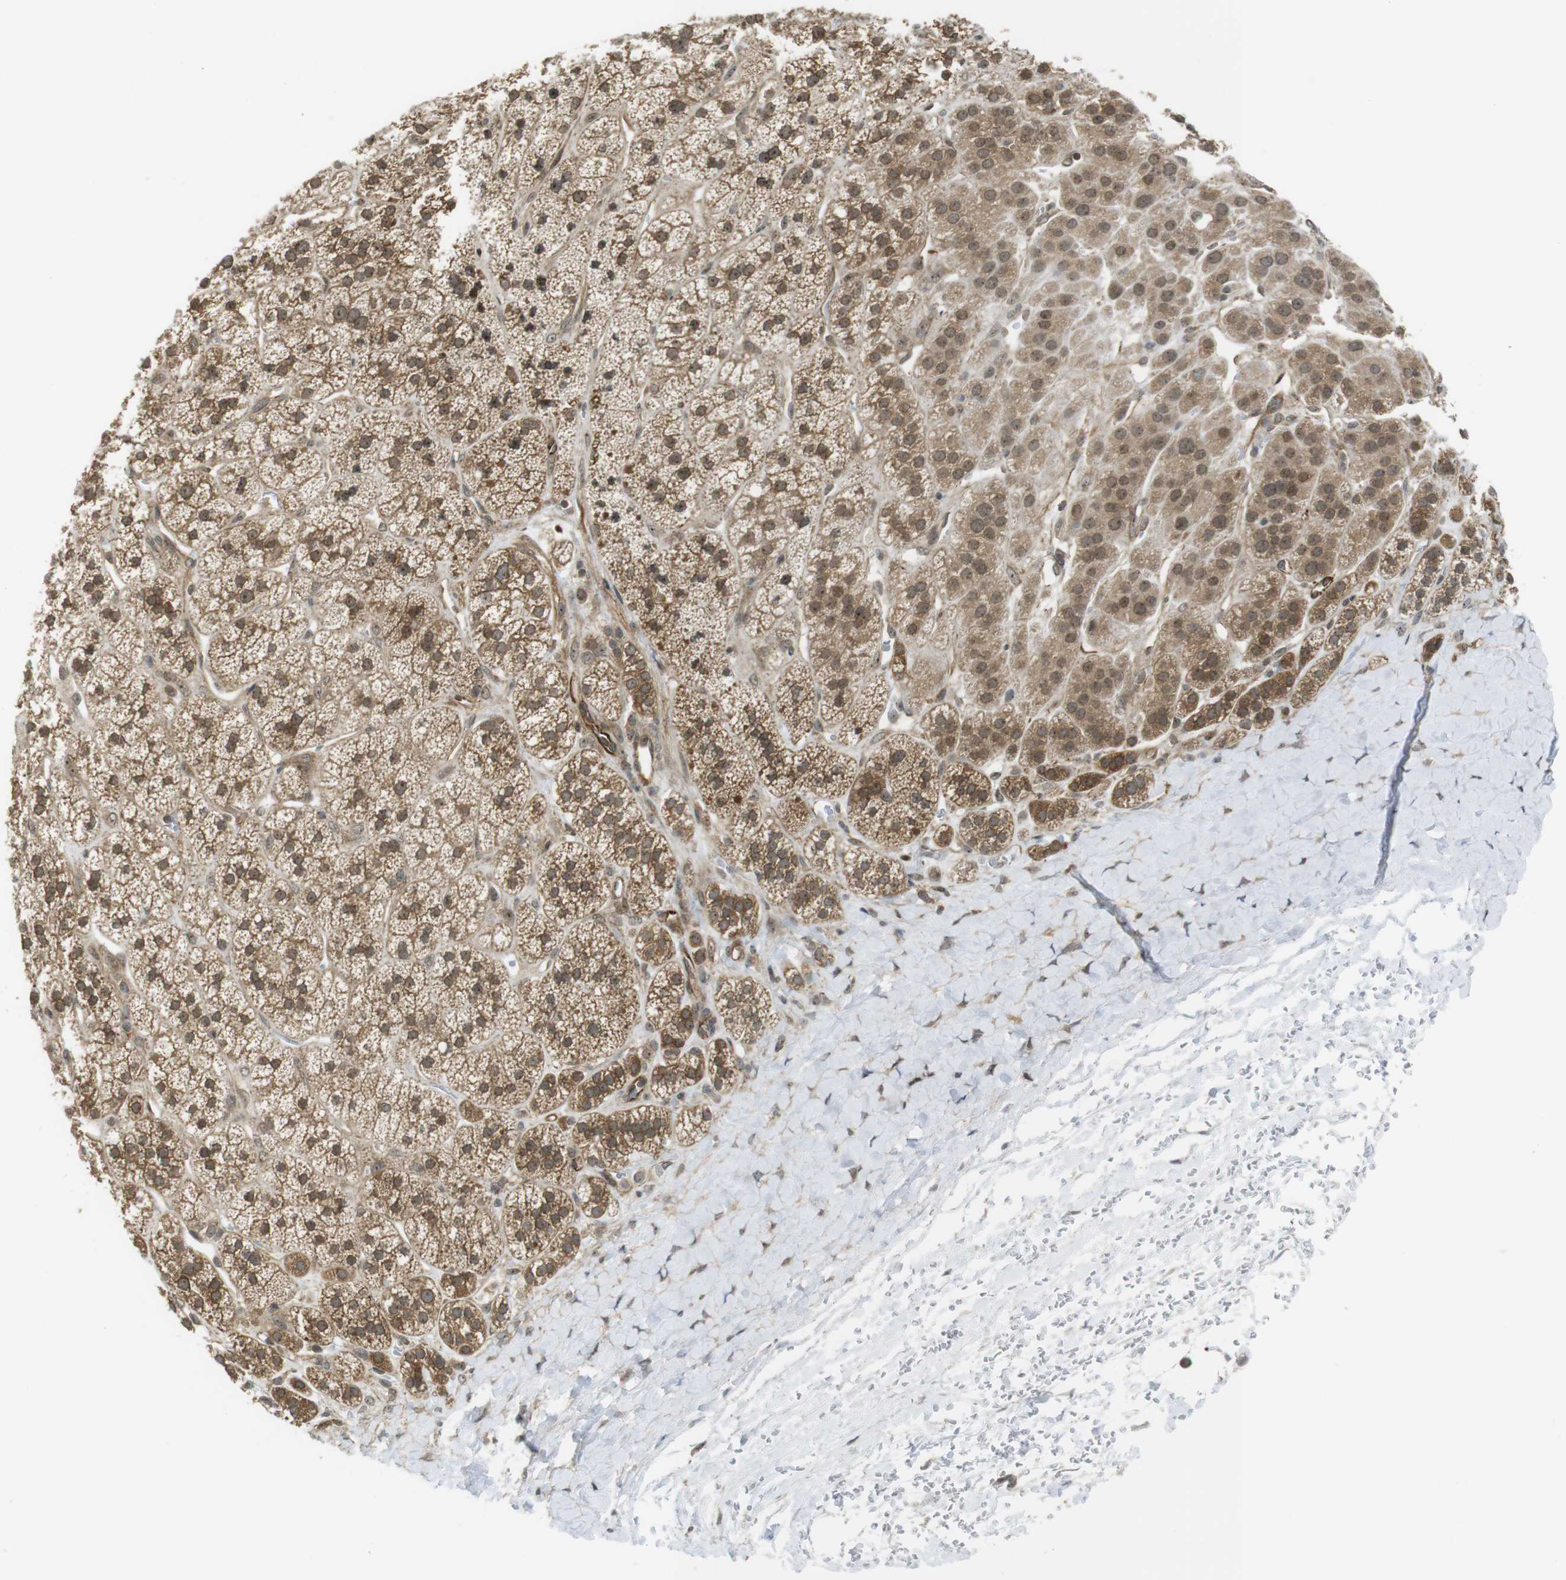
{"staining": {"intensity": "moderate", "quantity": ">75%", "location": "cytoplasmic/membranous"}, "tissue": "adrenal gland", "cell_type": "Glandular cells", "image_type": "normal", "snomed": [{"axis": "morphology", "description": "Normal tissue, NOS"}, {"axis": "topography", "description": "Adrenal gland"}], "caption": "DAB (3,3'-diaminobenzidine) immunohistochemical staining of unremarkable human adrenal gland displays moderate cytoplasmic/membranous protein staining in about >75% of glandular cells. Using DAB (3,3'-diaminobenzidine) (brown) and hematoxylin (blue) stains, captured at high magnification using brightfield microscopy.", "gene": "CC2D1A", "patient": {"sex": "male", "age": 56}}